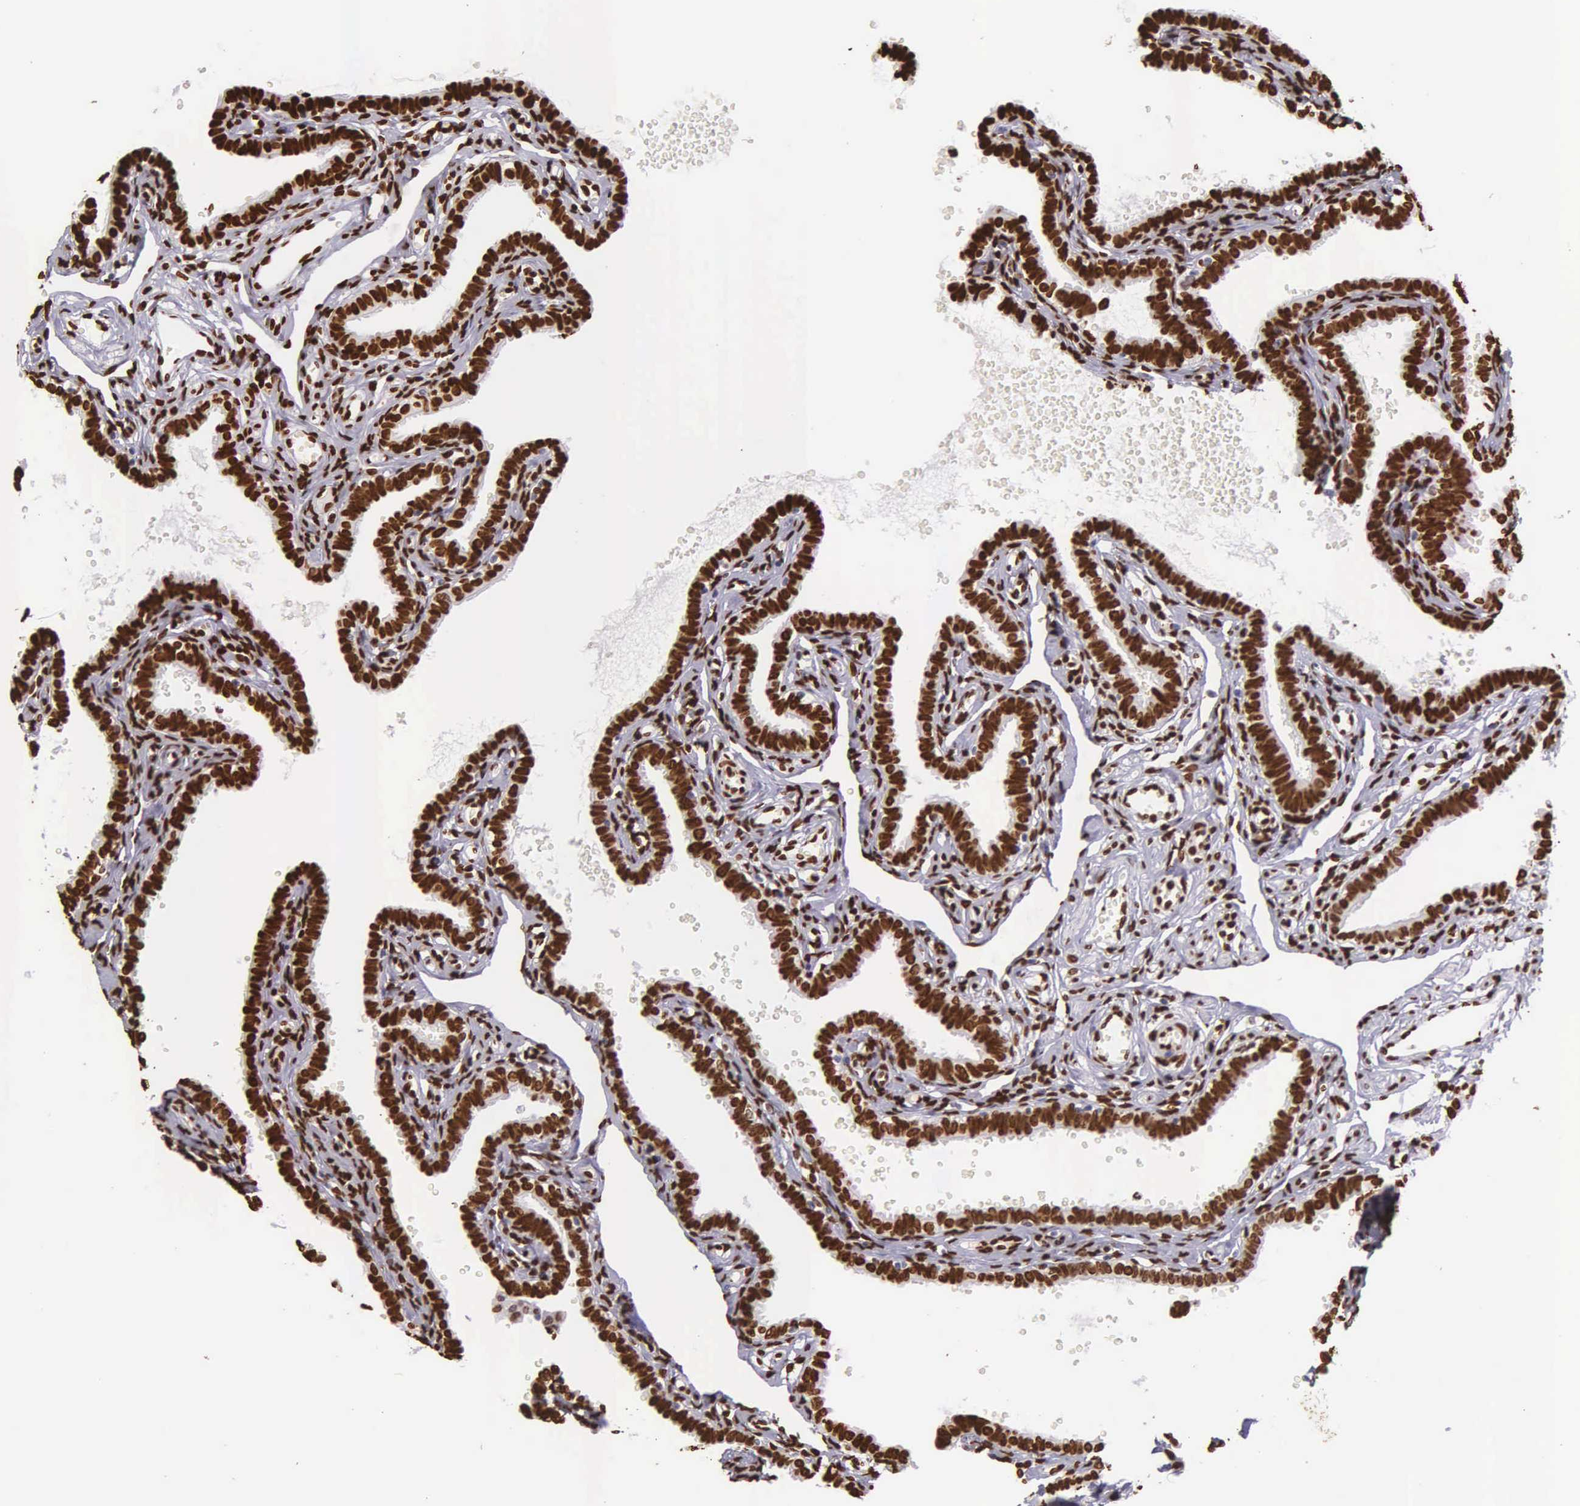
{"staining": {"intensity": "strong", "quantity": ">75%", "location": "nuclear"}, "tissue": "fallopian tube", "cell_type": "Glandular cells", "image_type": "normal", "snomed": [{"axis": "morphology", "description": "Normal tissue, NOS"}, {"axis": "topography", "description": "Fallopian tube"}], "caption": "Strong nuclear protein staining is present in approximately >75% of glandular cells in fallopian tube. The protein is stained brown, and the nuclei are stained in blue (DAB IHC with brightfield microscopy, high magnification).", "gene": "H1", "patient": {"sex": "female", "age": 35}}